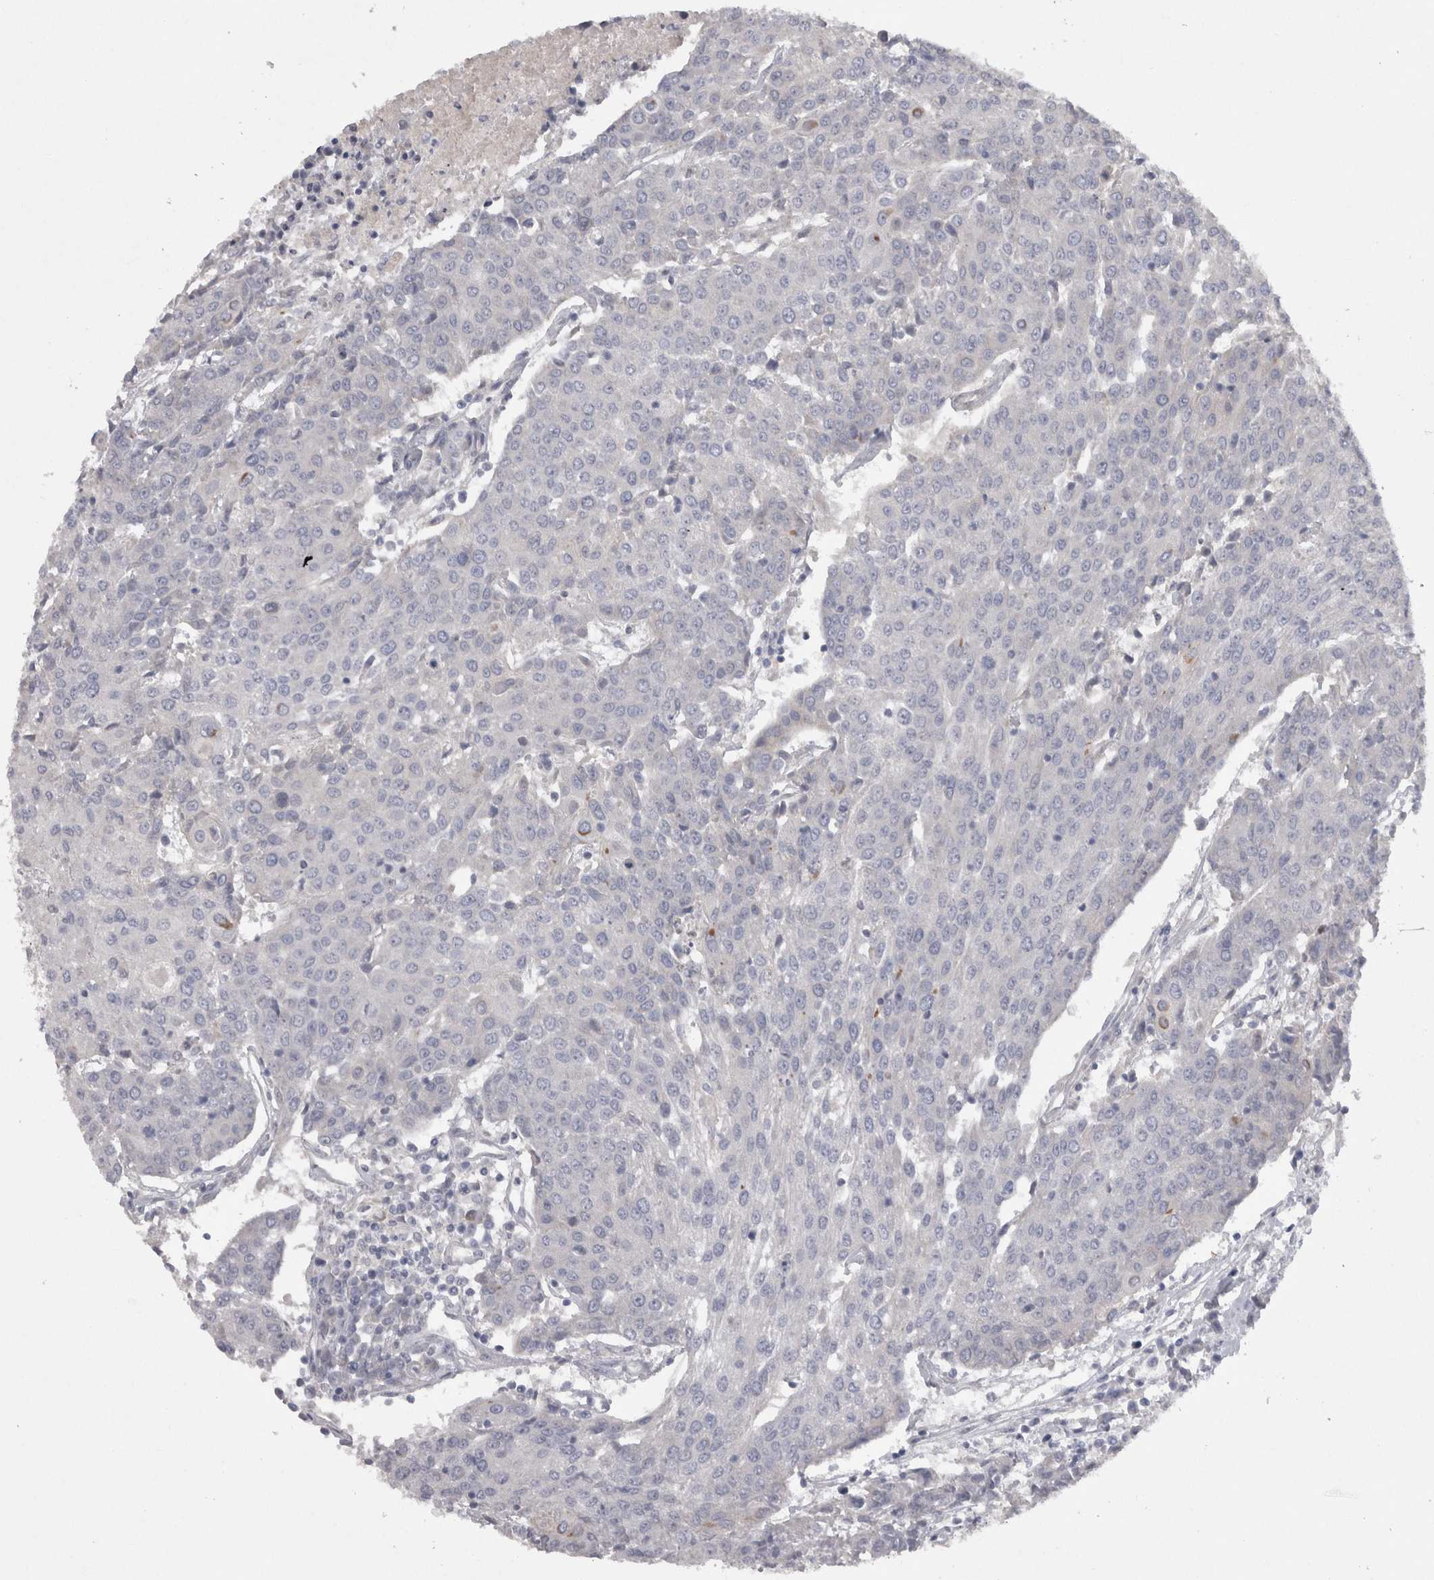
{"staining": {"intensity": "negative", "quantity": "none", "location": "none"}, "tissue": "urothelial cancer", "cell_type": "Tumor cells", "image_type": "cancer", "snomed": [{"axis": "morphology", "description": "Urothelial carcinoma, High grade"}, {"axis": "topography", "description": "Urinary bladder"}], "caption": "This is an immunohistochemistry (IHC) histopathology image of urothelial carcinoma (high-grade). There is no positivity in tumor cells.", "gene": "LRRC40", "patient": {"sex": "female", "age": 85}}